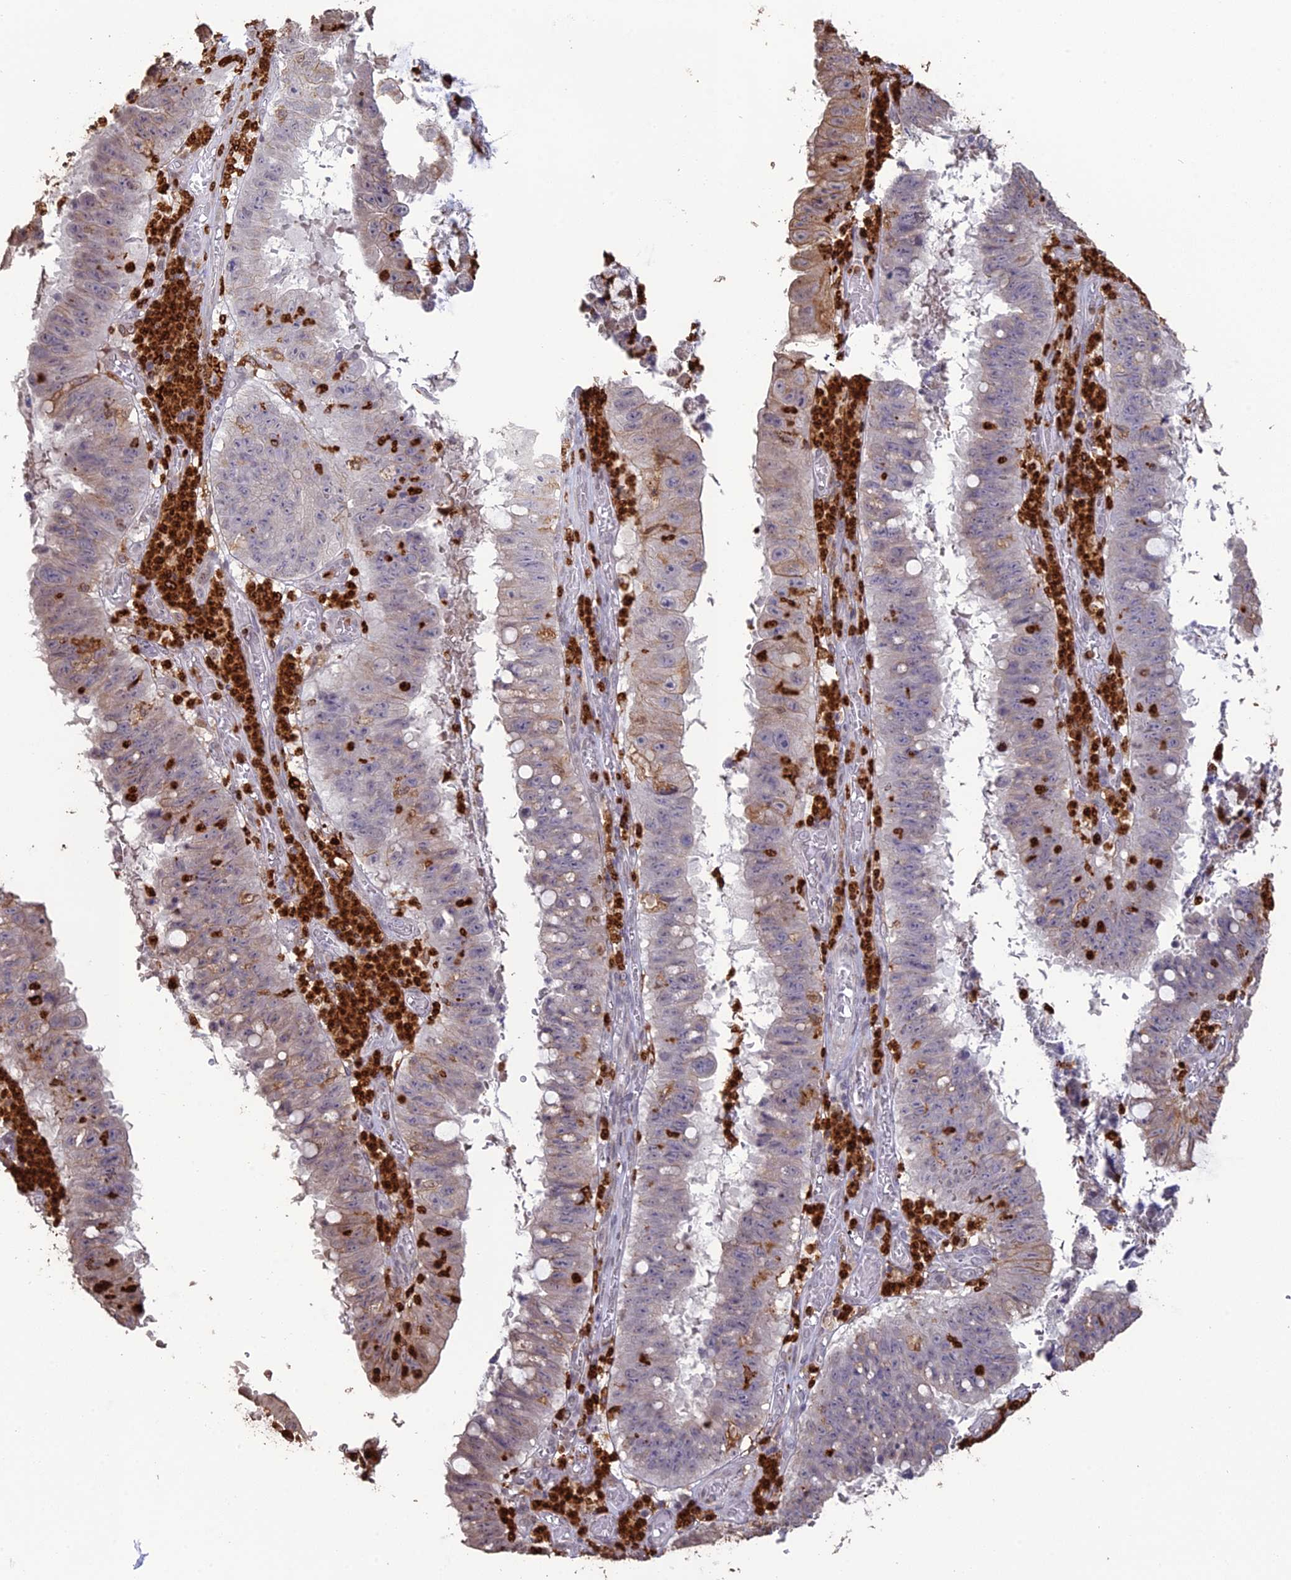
{"staining": {"intensity": "weak", "quantity": "<25%", "location": "cytoplasmic/membranous"}, "tissue": "stomach cancer", "cell_type": "Tumor cells", "image_type": "cancer", "snomed": [{"axis": "morphology", "description": "Adenocarcinoma, NOS"}, {"axis": "topography", "description": "Stomach"}], "caption": "An IHC micrograph of adenocarcinoma (stomach) is shown. There is no staining in tumor cells of adenocarcinoma (stomach).", "gene": "APOBR", "patient": {"sex": "male", "age": 59}}